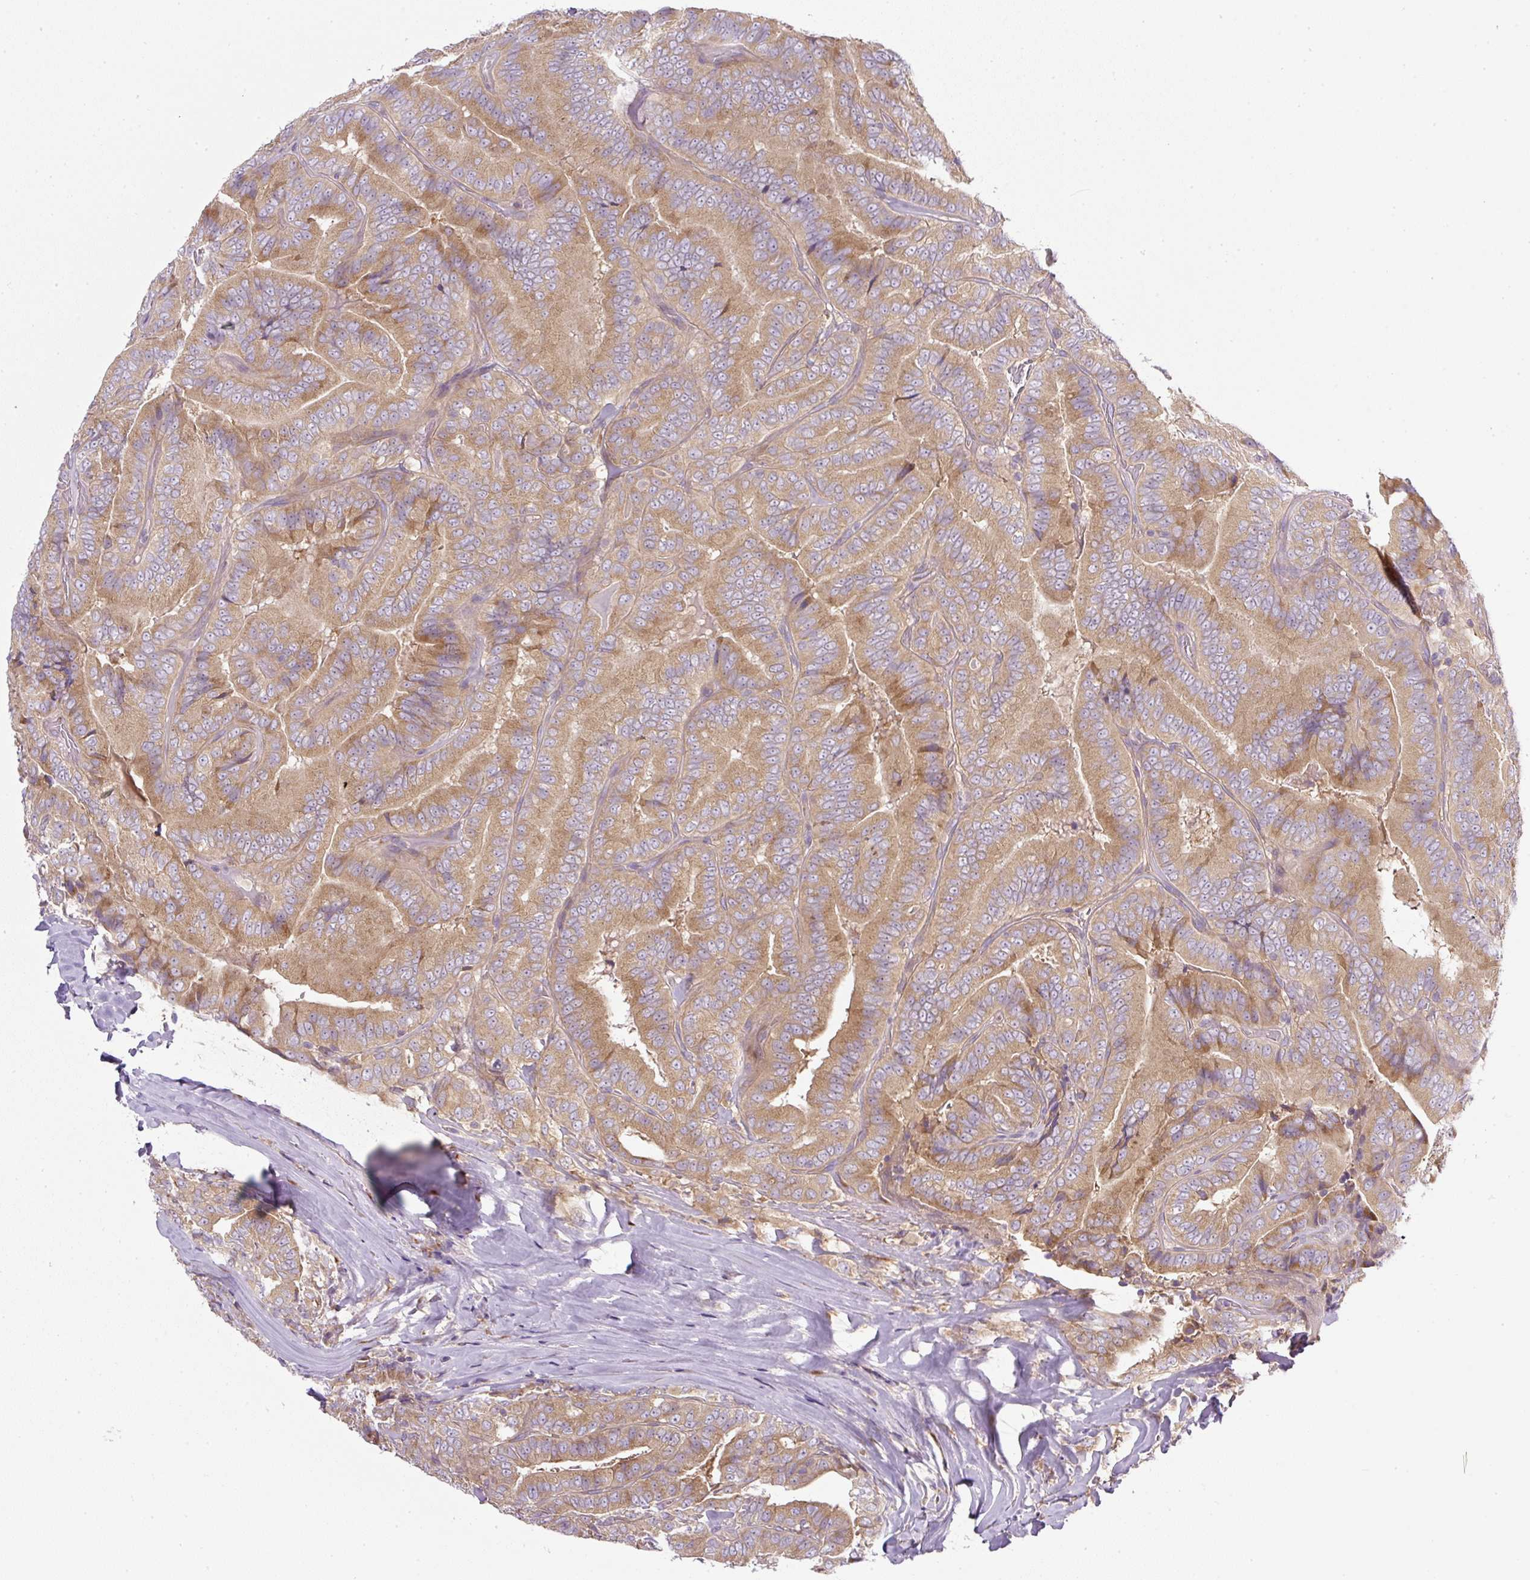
{"staining": {"intensity": "moderate", "quantity": ">75%", "location": "cytoplasmic/membranous"}, "tissue": "thyroid cancer", "cell_type": "Tumor cells", "image_type": "cancer", "snomed": [{"axis": "morphology", "description": "Papillary adenocarcinoma, NOS"}, {"axis": "topography", "description": "Thyroid gland"}], "caption": "A brown stain highlights moderate cytoplasmic/membranous positivity of a protein in thyroid cancer (papillary adenocarcinoma) tumor cells.", "gene": "MLX", "patient": {"sex": "male", "age": 61}}